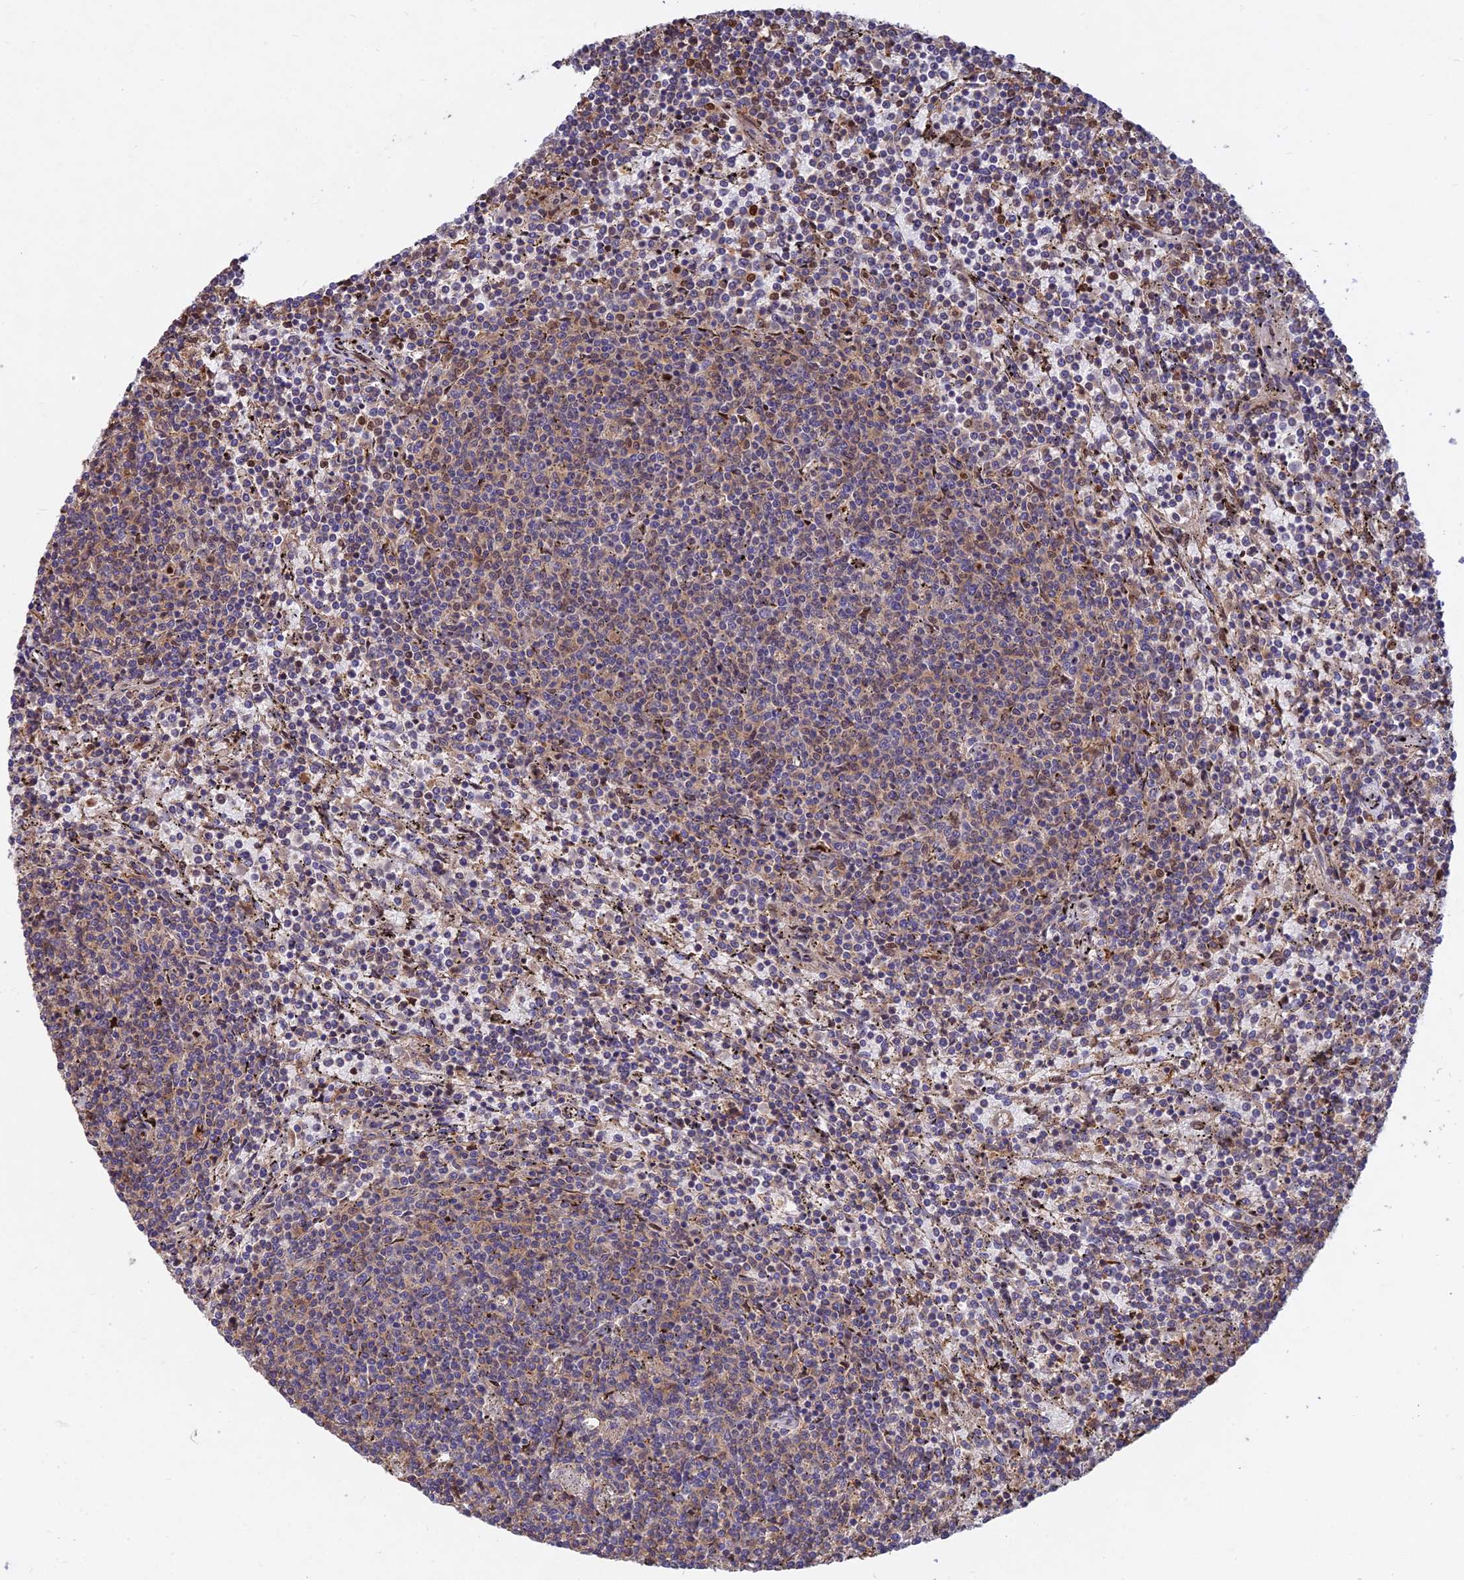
{"staining": {"intensity": "weak", "quantity": "<25%", "location": "cytoplasmic/membranous"}, "tissue": "lymphoma", "cell_type": "Tumor cells", "image_type": "cancer", "snomed": [{"axis": "morphology", "description": "Malignant lymphoma, non-Hodgkin's type, Low grade"}, {"axis": "topography", "description": "Spleen"}], "caption": "This is an IHC micrograph of lymphoma. There is no staining in tumor cells.", "gene": "RELCH", "patient": {"sex": "female", "age": 50}}